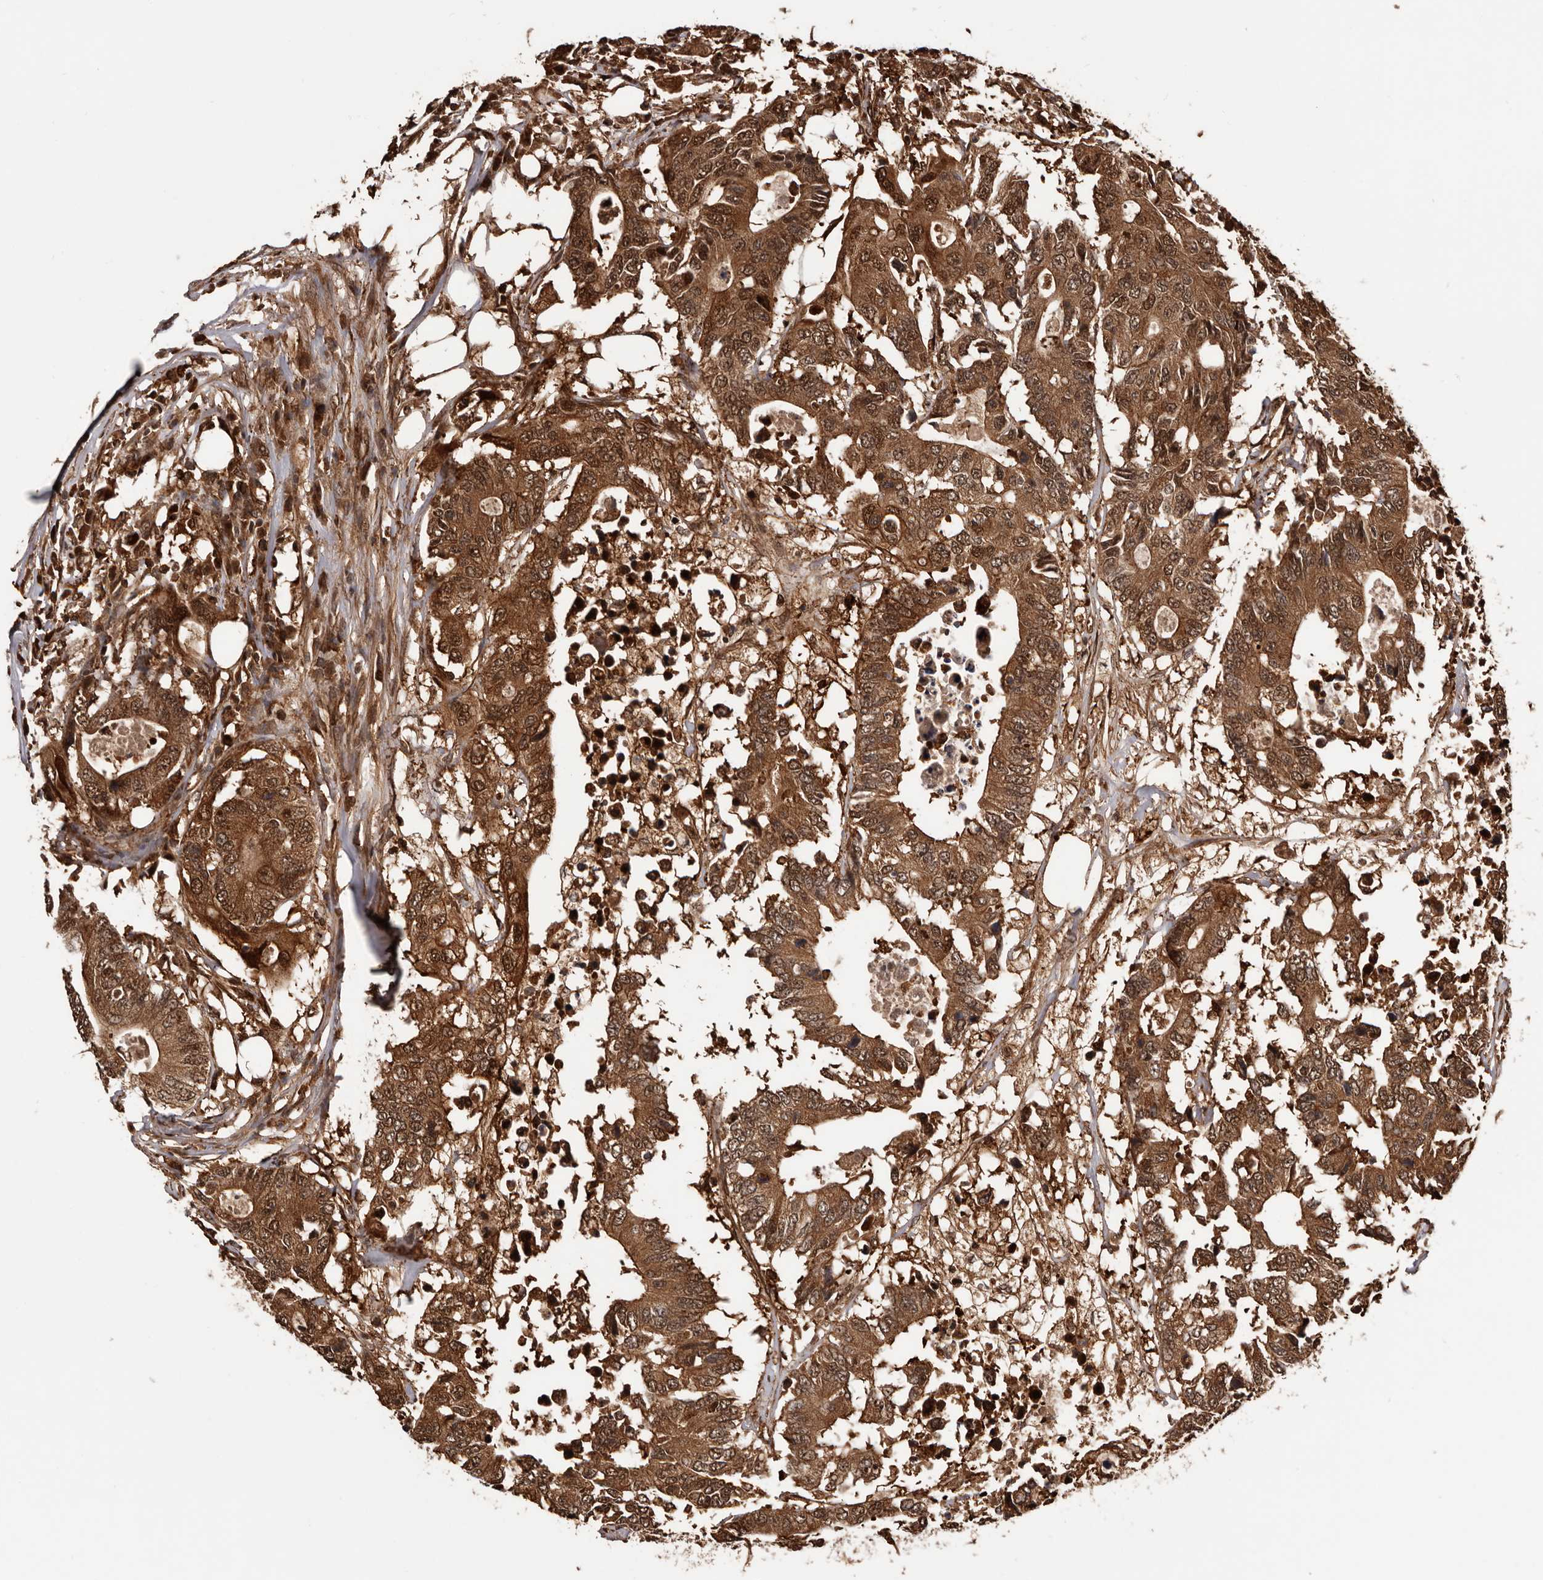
{"staining": {"intensity": "strong", "quantity": ">75%", "location": "cytoplasmic/membranous,nuclear"}, "tissue": "colorectal cancer", "cell_type": "Tumor cells", "image_type": "cancer", "snomed": [{"axis": "morphology", "description": "Adenocarcinoma, NOS"}, {"axis": "topography", "description": "Colon"}], "caption": "Colorectal adenocarcinoma tissue displays strong cytoplasmic/membranous and nuclear positivity in about >75% of tumor cells The staining was performed using DAB (3,3'-diaminobenzidine), with brown indicating positive protein expression. Nuclei are stained blue with hematoxylin.", "gene": "ADAMTS2", "patient": {"sex": "male", "age": 71}}